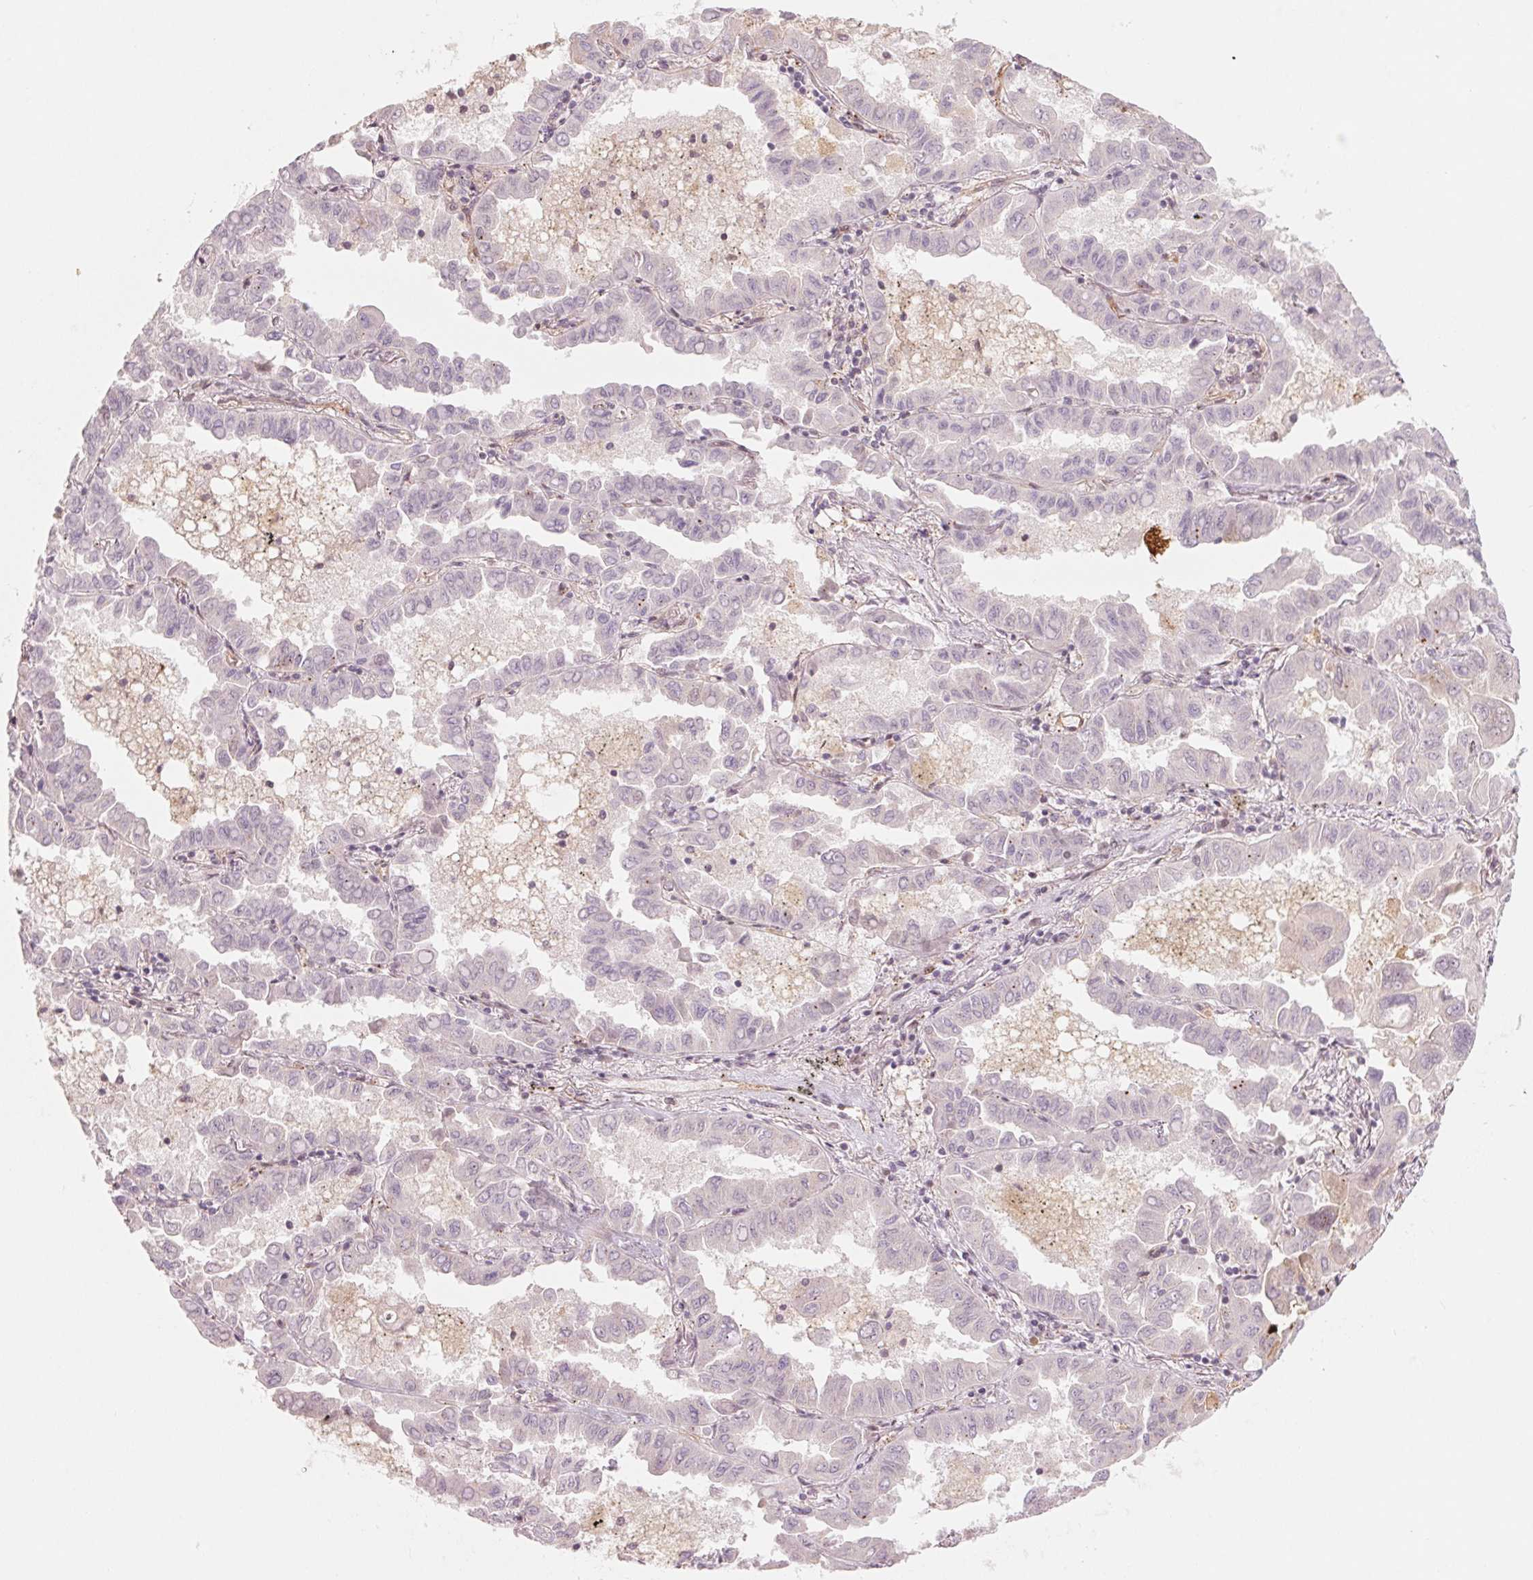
{"staining": {"intensity": "negative", "quantity": "none", "location": "none"}, "tissue": "lung cancer", "cell_type": "Tumor cells", "image_type": "cancer", "snomed": [{"axis": "morphology", "description": "Adenocarcinoma, NOS"}, {"axis": "topography", "description": "Lung"}], "caption": "Immunohistochemistry (IHC) image of lung cancer stained for a protein (brown), which exhibits no staining in tumor cells. (DAB IHC, high magnification).", "gene": "SLC17A4", "patient": {"sex": "male", "age": 64}}